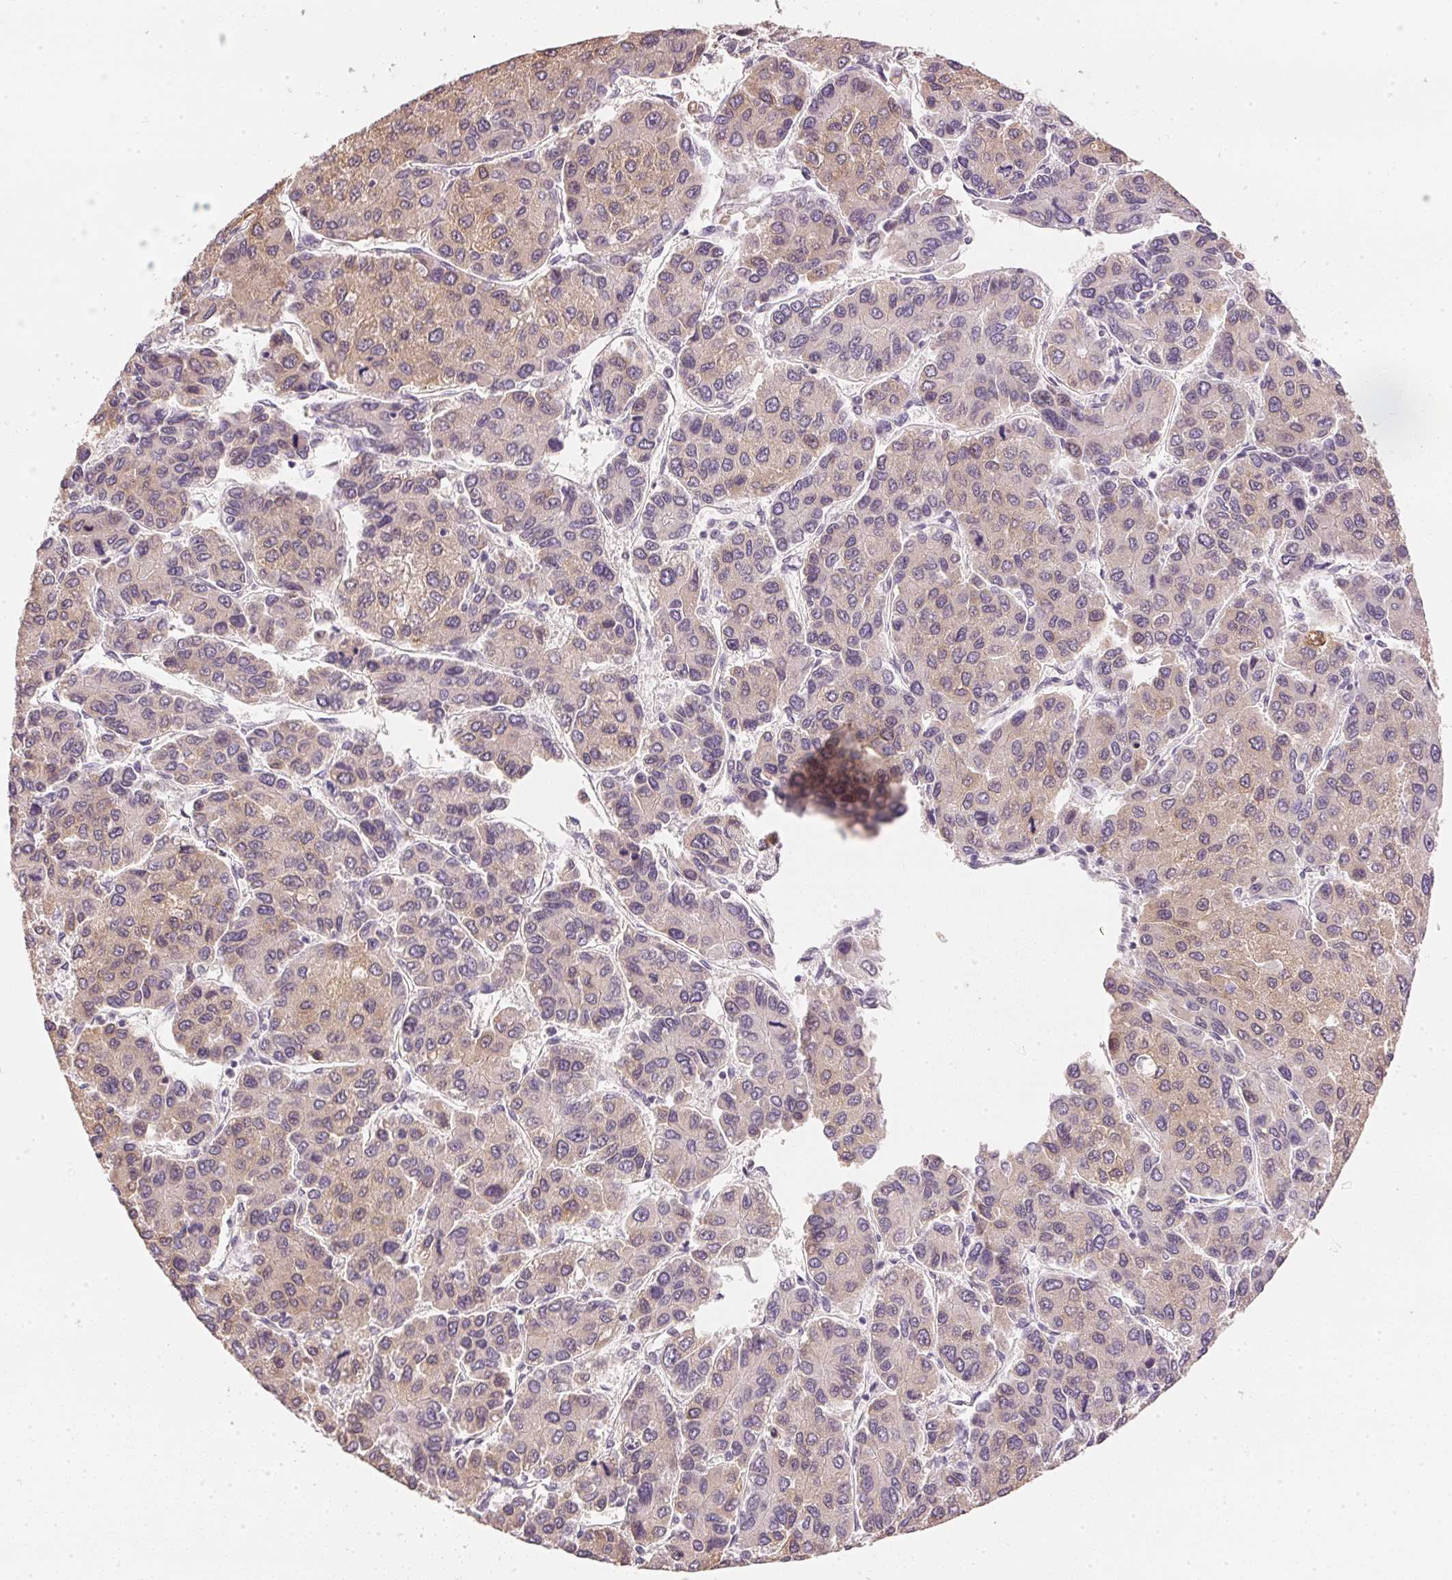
{"staining": {"intensity": "weak", "quantity": "<25%", "location": "cytoplasmic/membranous"}, "tissue": "liver cancer", "cell_type": "Tumor cells", "image_type": "cancer", "snomed": [{"axis": "morphology", "description": "Carcinoma, Hepatocellular, NOS"}, {"axis": "topography", "description": "Liver"}], "caption": "Tumor cells are negative for brown protein staining in liver cancer.", "gene": "DHCR24", "patient": {"sex": "female", "age": 66}}